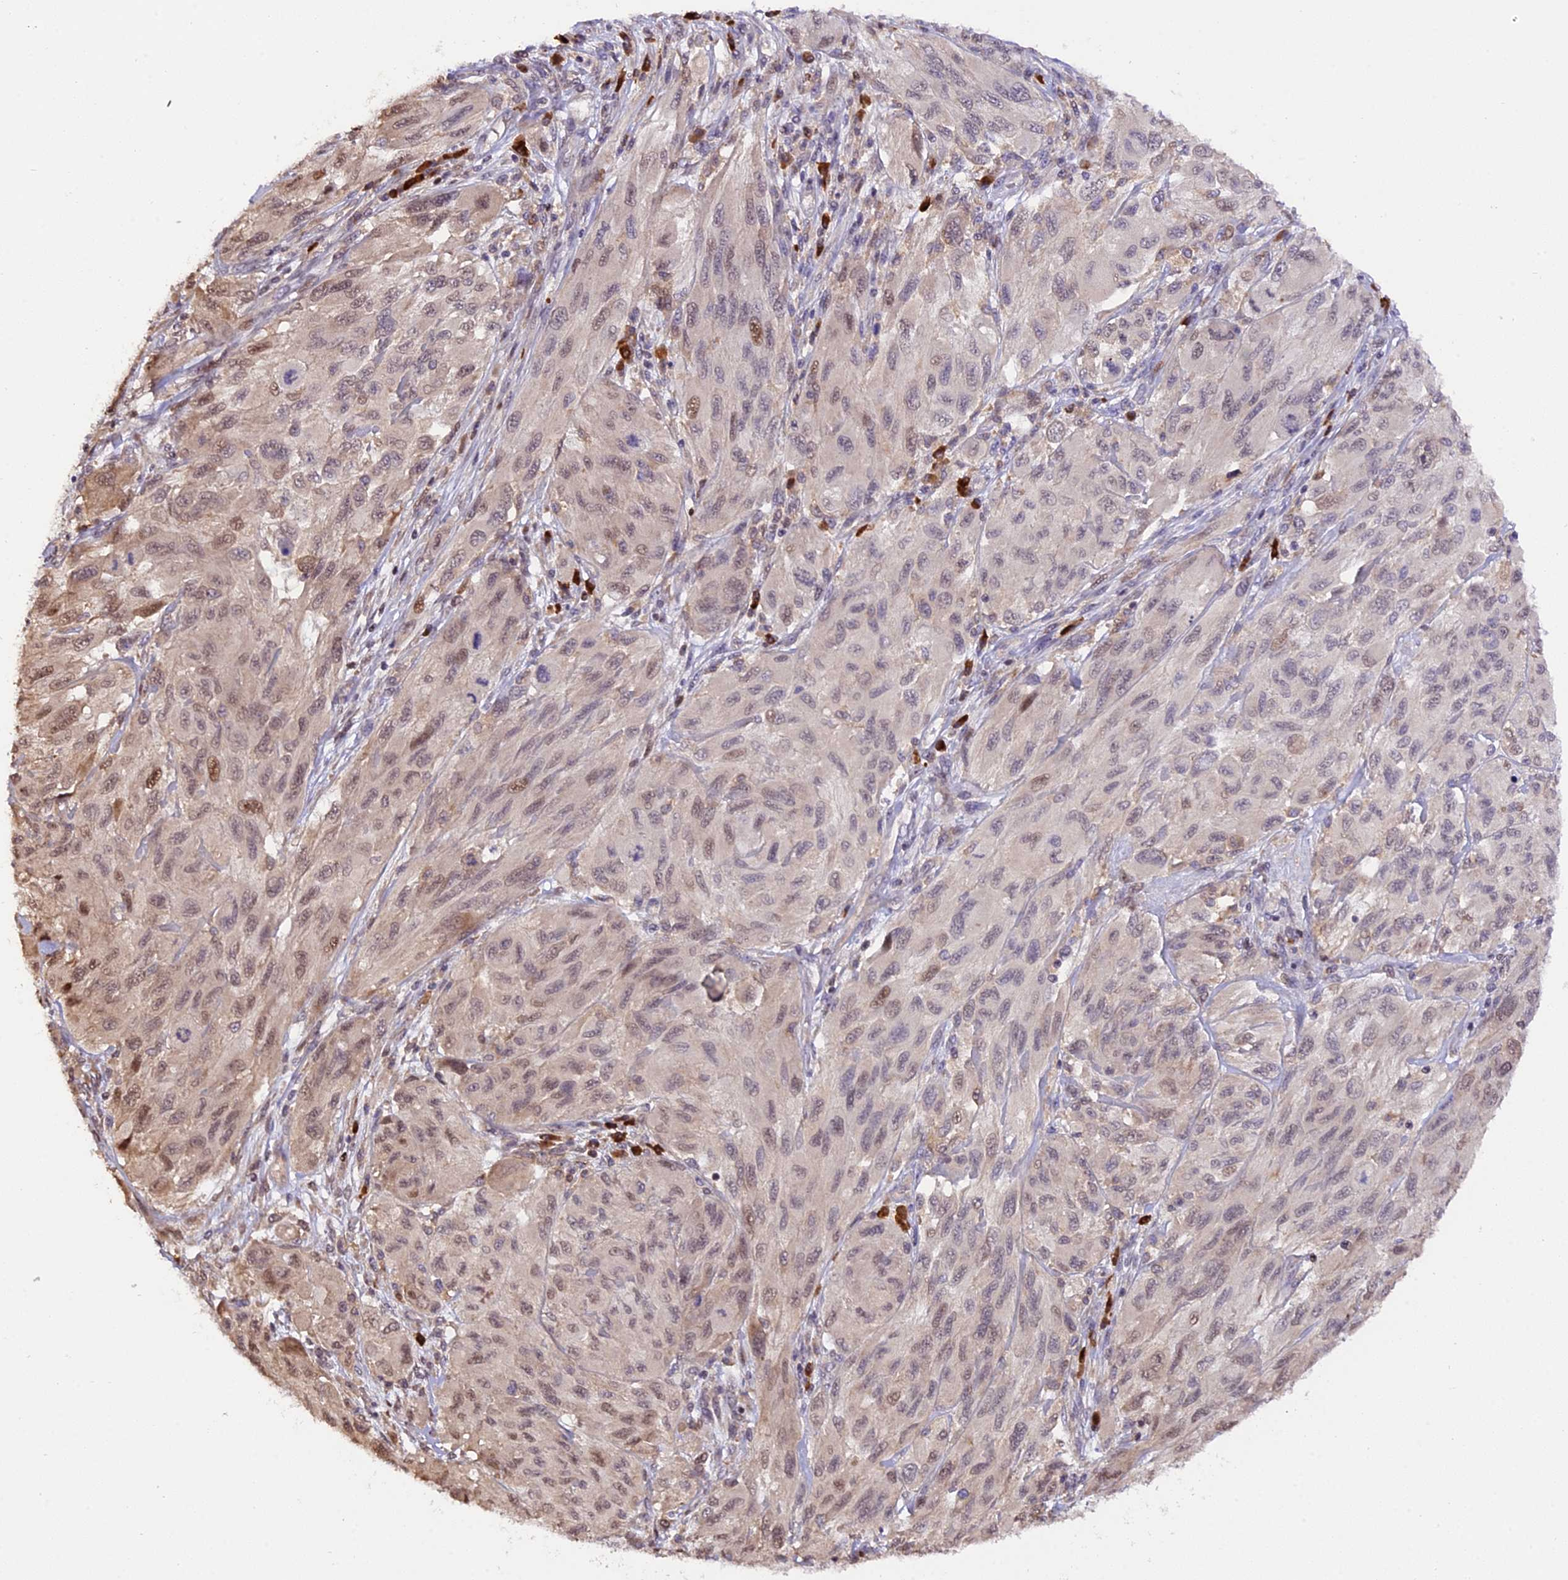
{"staining": {"intensity": "moderate", "quantity": "<25%", "location": "nuclear"}, "tissue": "melanoma", "cell_type": "Tumor cells", "image_type": "cancer", "snomed": [{"axis": "morphology", "description": "Malignant melanoma, NOS"}, {"axis": "topography", "description": "Skin"}], "caption": "Malignant melanoma stained with IHC exhibits moderate nuclear expression in approximately <25% of tumor cells. The staining was performed using DAB, with brown indicating positive protein expression. Nuclei are stained blue with hematoxylin.", "gene": "HERPUD1", "patient": {"sex": "female", "age": 91}}